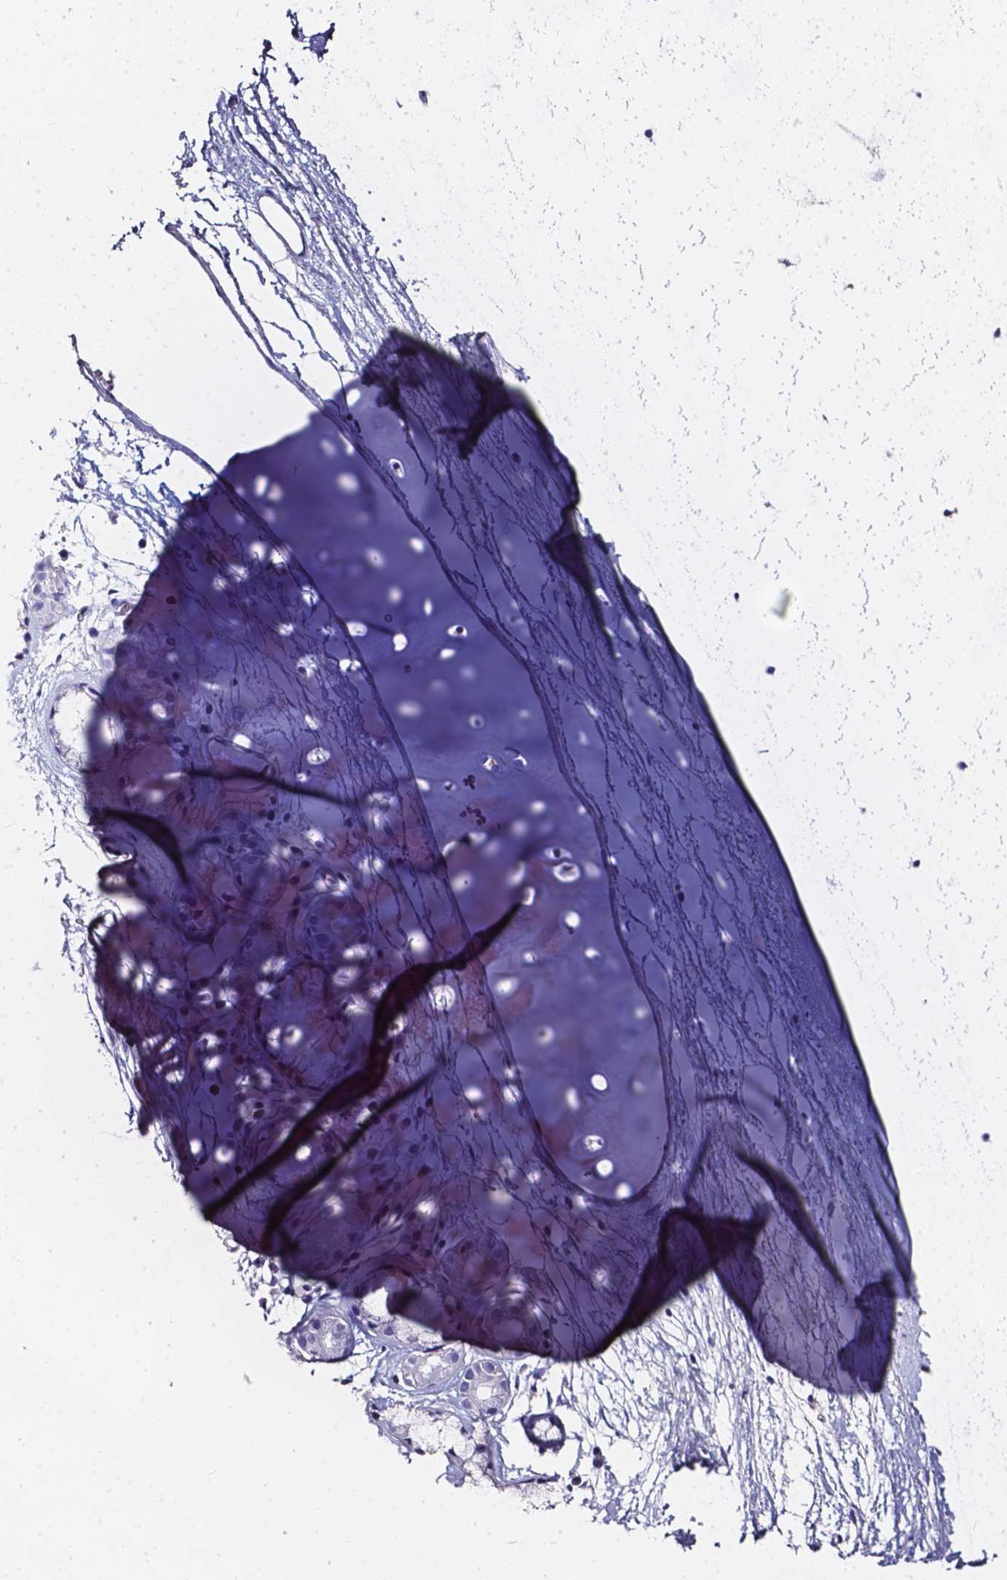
{"staining": {"intensity": "negative", "quantity": "none", "location": "none"}, "tissue": "adipose tissue", "cell_type": "Adipocytes", "image_type": "normal", "snomed": [{"axis": "morphology", "description": "Normal tissue, NOS"}, {"axis": "topography", "description": "Cartilage tissue"}, {"axis": "topography", "description": "Bronchus"}], "caption": "This image is of normal adipose tissue stained with immunohistochemistry to label a protein in brown with the nuclei are counter-stained blue. There is no positivity in adipocytes. (IHC, brightfield microscopy, high magnification).", "gene": "AKR1B10", "patient": {"sex": "male", "age": 58}}